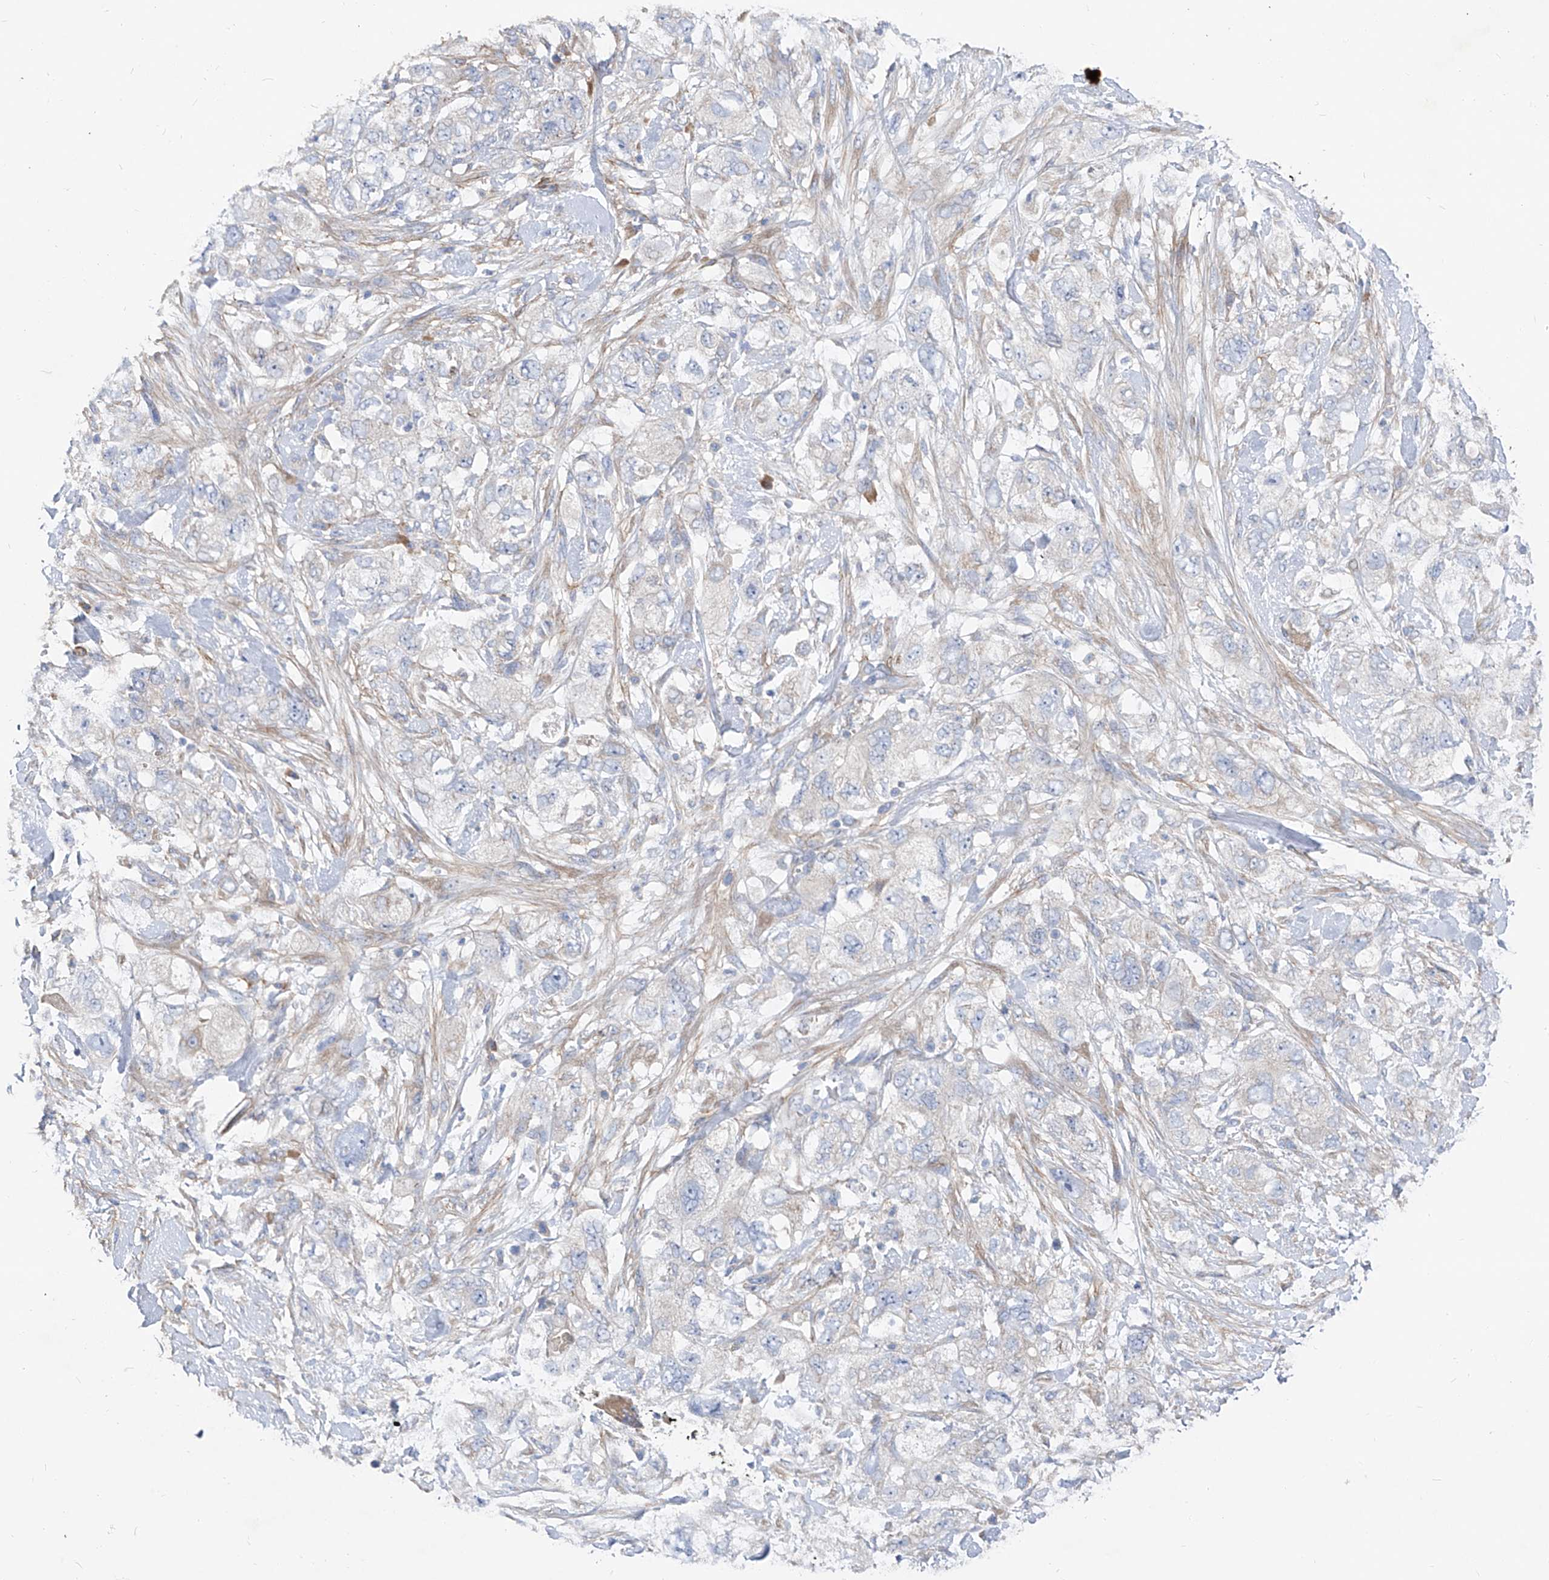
{"staining": {"intensity": "negative", "quantity": "none", "location": "none"}, "tissue": "pancreatic cancer", "cell_type": "Tumor cells", "image_type": "cancer", "snomed": [{"axis": "morphology", "description": "Adenocarcinoma, NOS"}, {"axis": "topography", "description": "Pancreas"}], "caption": "Protein analysis of adenocarcinoma (pancreatic) shows no significant expression in tumor cells.", "gene": "UFL1", "patient": {"sex": "female", "age": 73}}